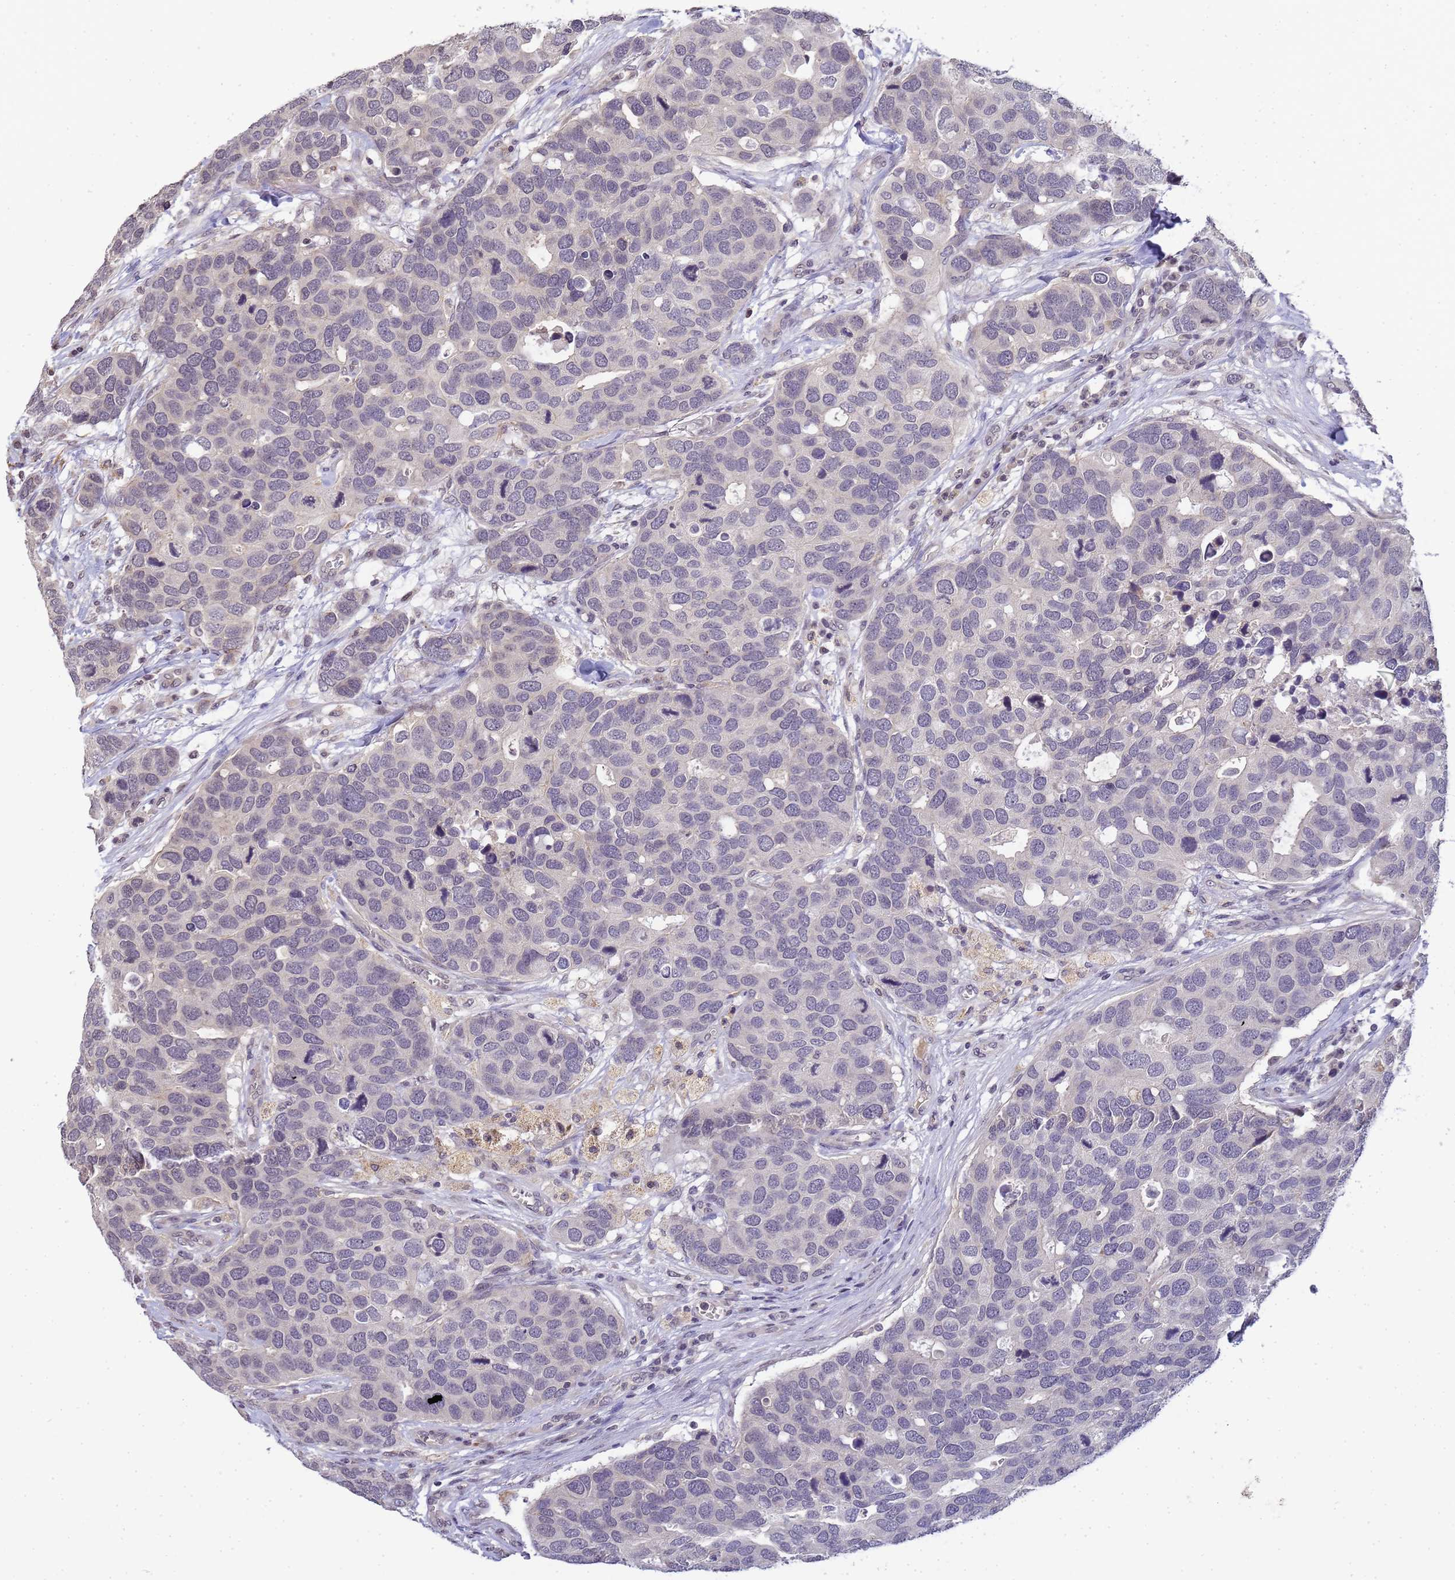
{"staining": {"intensity": "negative", "quantity": "none", "location": "none"}, "tissue": "breast cancer", "cell_type": "Tumor cells", "image_type": "cancer", "snomed": [{"axis": "morphology", "description": "Duct carcinoma"}, {"axis": "topography", "description": "Breast"}], "caption": "Intraductal carcinoma (breast) was stained to show a protein in brown. There is no significant staining in tumor cells.", "gene": "MYL7", "patient": {"sex": "female", "age": 83}}